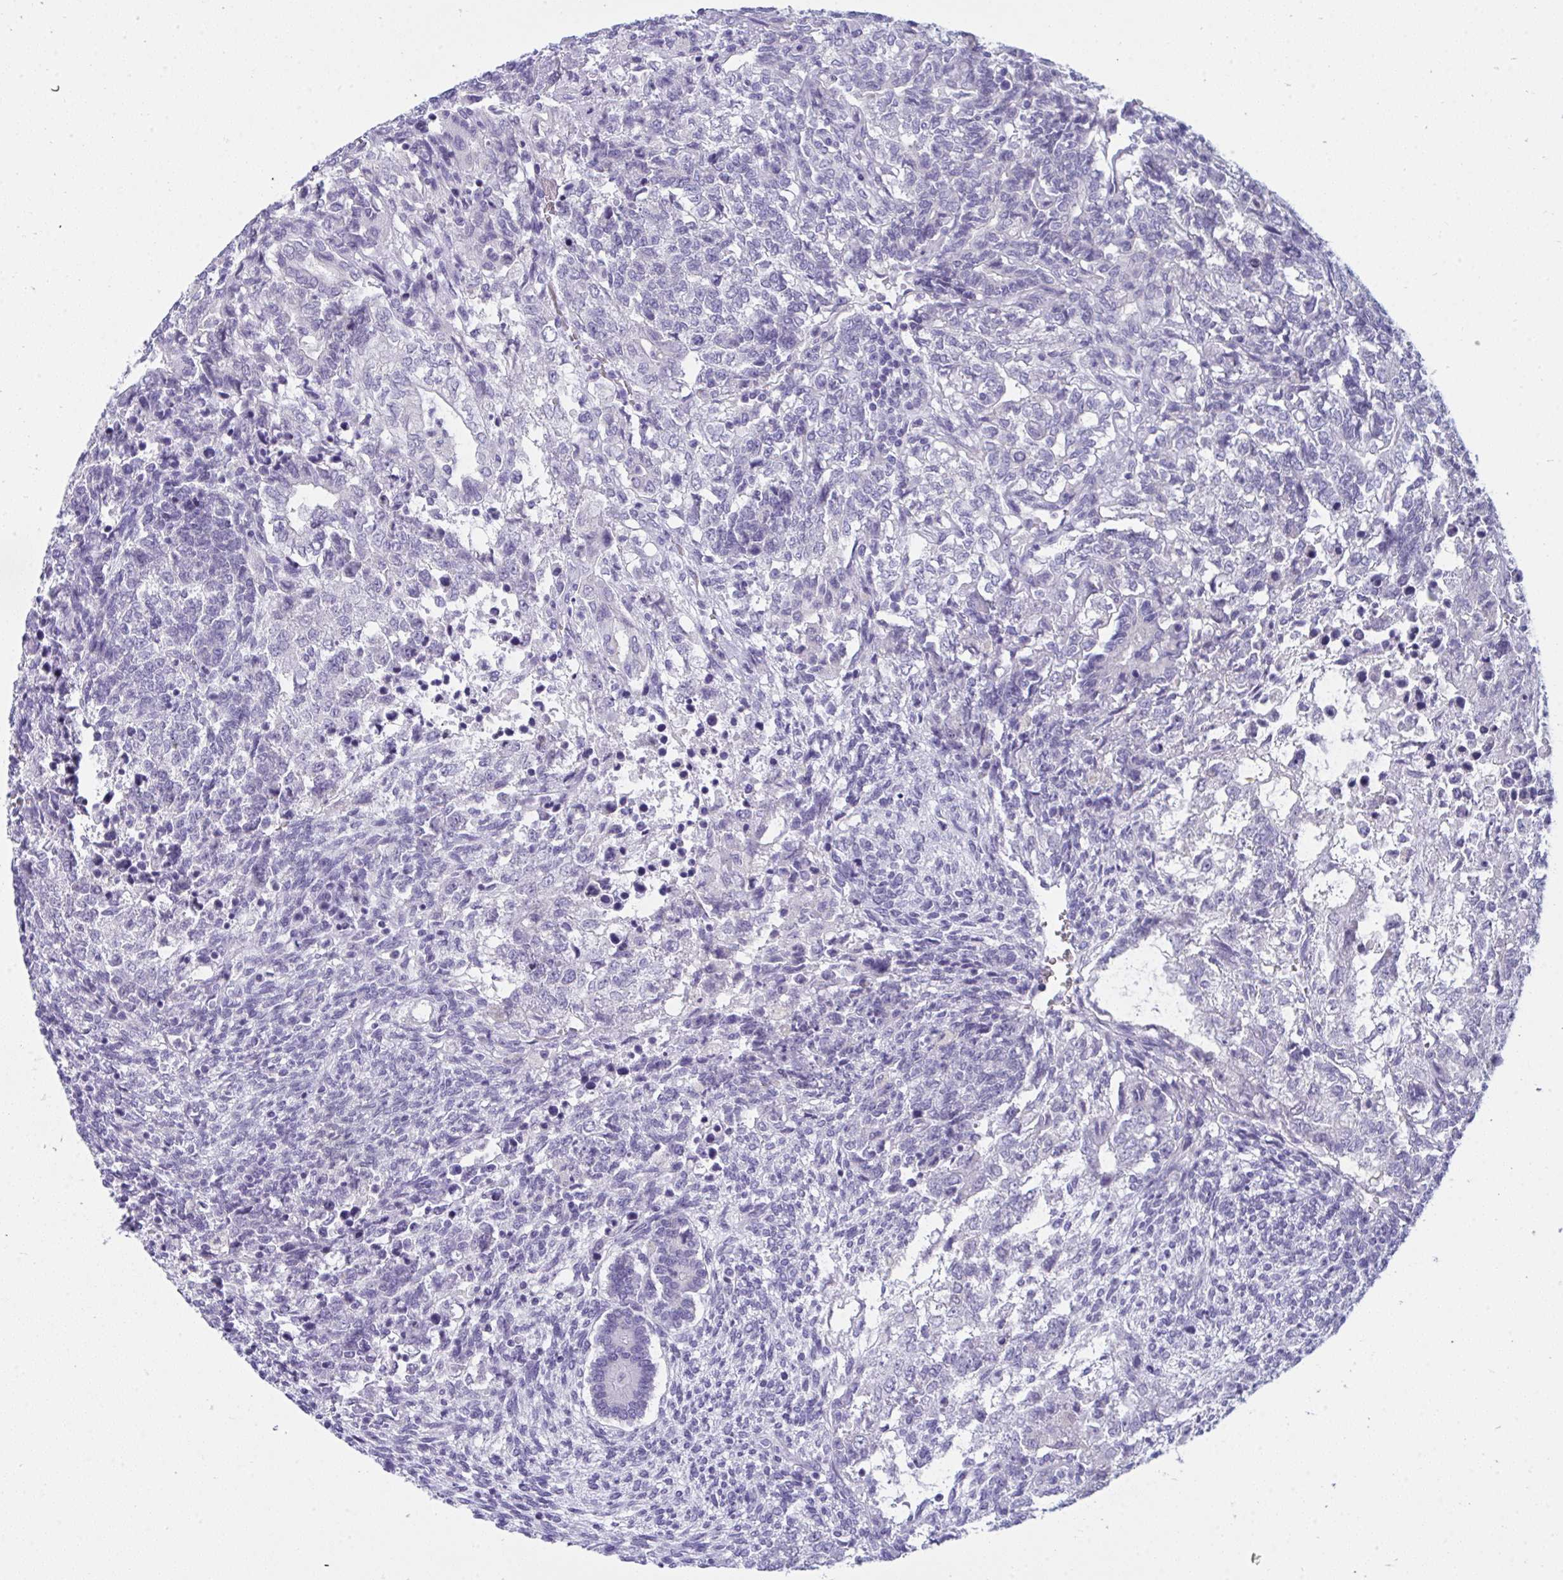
{"staining": {"intensity": "negative", "quantity": "none", "location": "none"}, "tissue": "testis cancer", "cell_type": "Tumor cells", "image_type": "cancer", "snomed": [{"axis": "morphology", "description": "Carcinoma, Embryonal, NOS"}, {"axis": "topography", "description": "Testis"}], "caption": "This image is of testis cancer (embryonal carcinoma) stained with immunohistochemistry (IHC) to label a protein in brown with the nuclei are counter-stained blue. There is no positivity in tumor cells.", "gene": "PRDM9", "patient": {"sex": "male", "age": 23}}